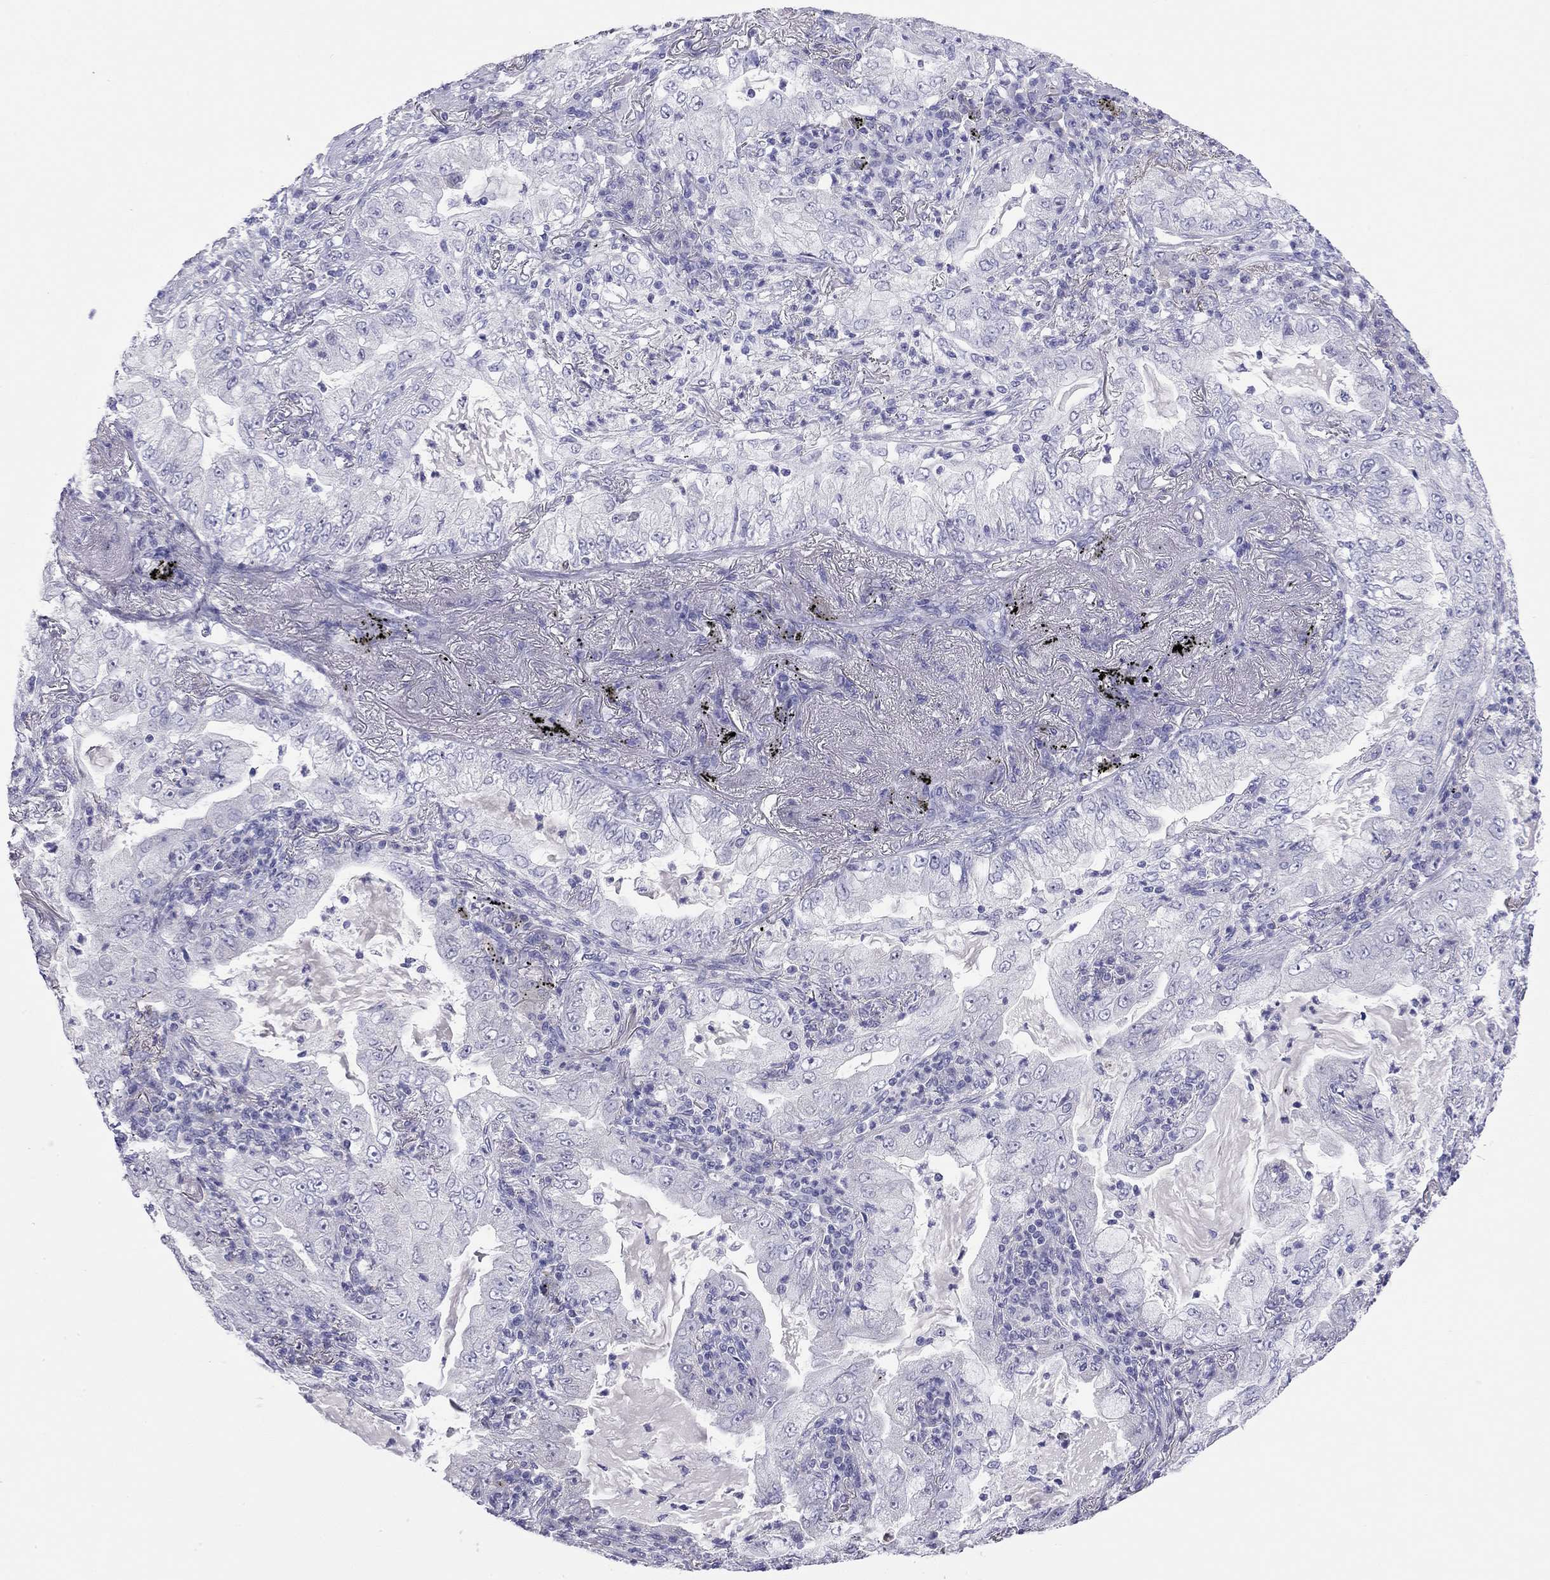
{"staining": {"intensity": "negative", "quantity": "none", "location": "none"}, "tissue": "lung cancer", "cell_type": "Tumor cells", "image_type": "cancer", "snomed": [{"axis": "morphology", "description": "Adenocarcinoma, NOS"}, {"axis": "topography", "description": "Lung"}], "caption": "Tumor cells are negative for protein expression in human adenocarcinoma (lung).", "gene": "ODF4", "patient": {"sex": "female", "age": 73}}